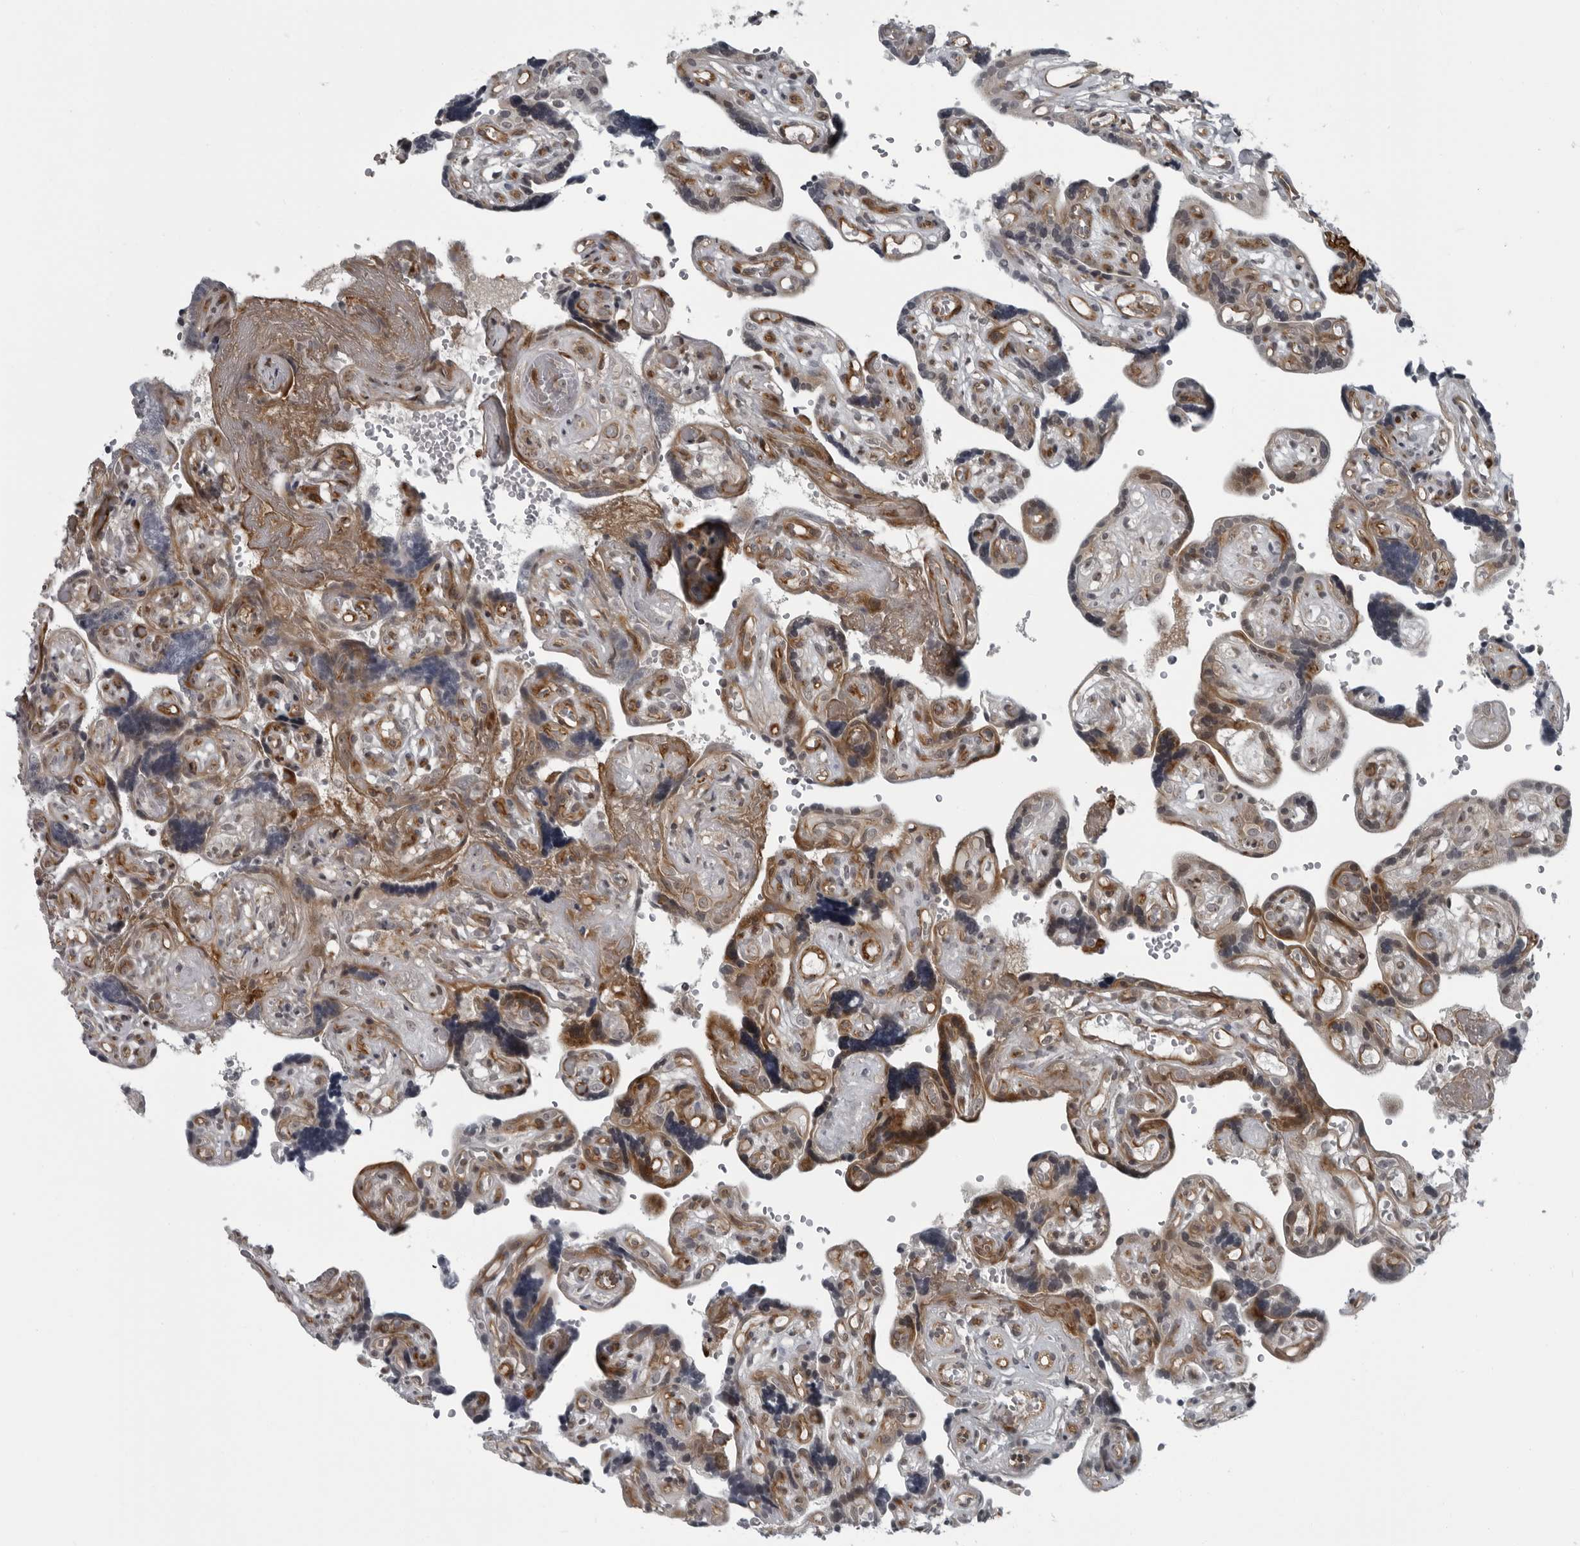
{"staining": {"intensity": "moderate", "quantity": ">75%", "location": "cytoplasmic/membranous,nuclear"}, "tissue": "placenta", "cell_type": "Decidual cells", "image_type": "normal", "snomed": [{"axis": "morphology", "description": "Normal tissue, NOS"}, {"axis": "topography", "description": "Placenta"}], "caption": "This micrograph shows IHC staining of unremarkable placenta, with medium moderate cytoplasmic/membranous,nuclear staining in about >75% of decidual cells.", "gene": "FAM102B", "patient": {"sex": "female", "age": 30}}